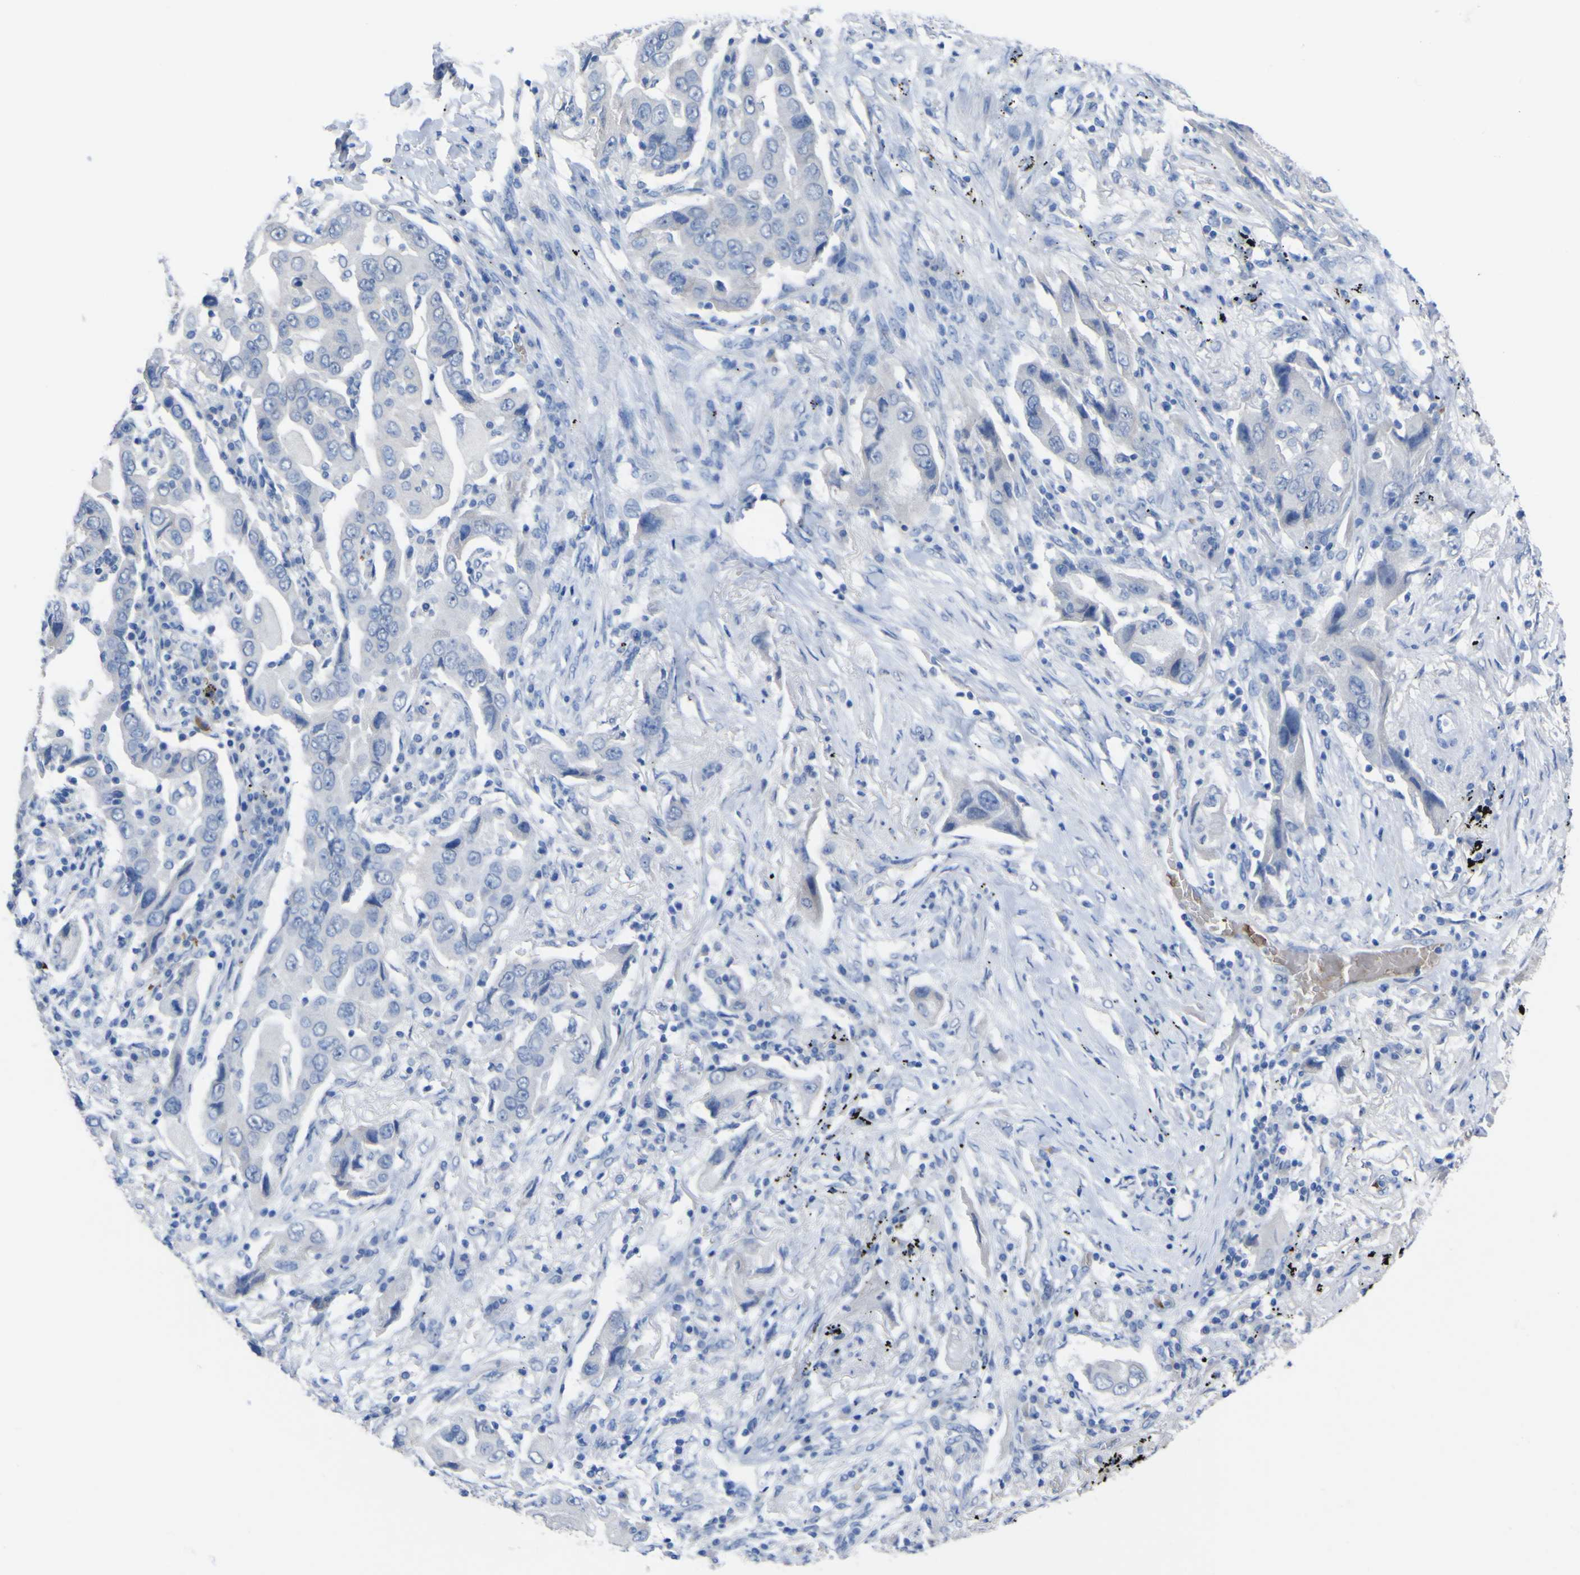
{"staining": {"intensity": "negative", "quantity": "none", "location": "none"}, "tissue": "lung cancer", "cell_type": "Tumor cells", "image_type": "cancer", "snomed": [{"axis": "morphology", "description": "Adenocarcinoma, NOS"}, {"axis": "topography", "description": "Lung"}], "caption": "This image is of lung adenocarcinoma stained with immunohistochemistry to label a protein in brown with the nuclei are counter-stained blue. There is no positivity in tumor cells.", "gene": "GCM1", "patient": {"sex": "female", "age": 65}}